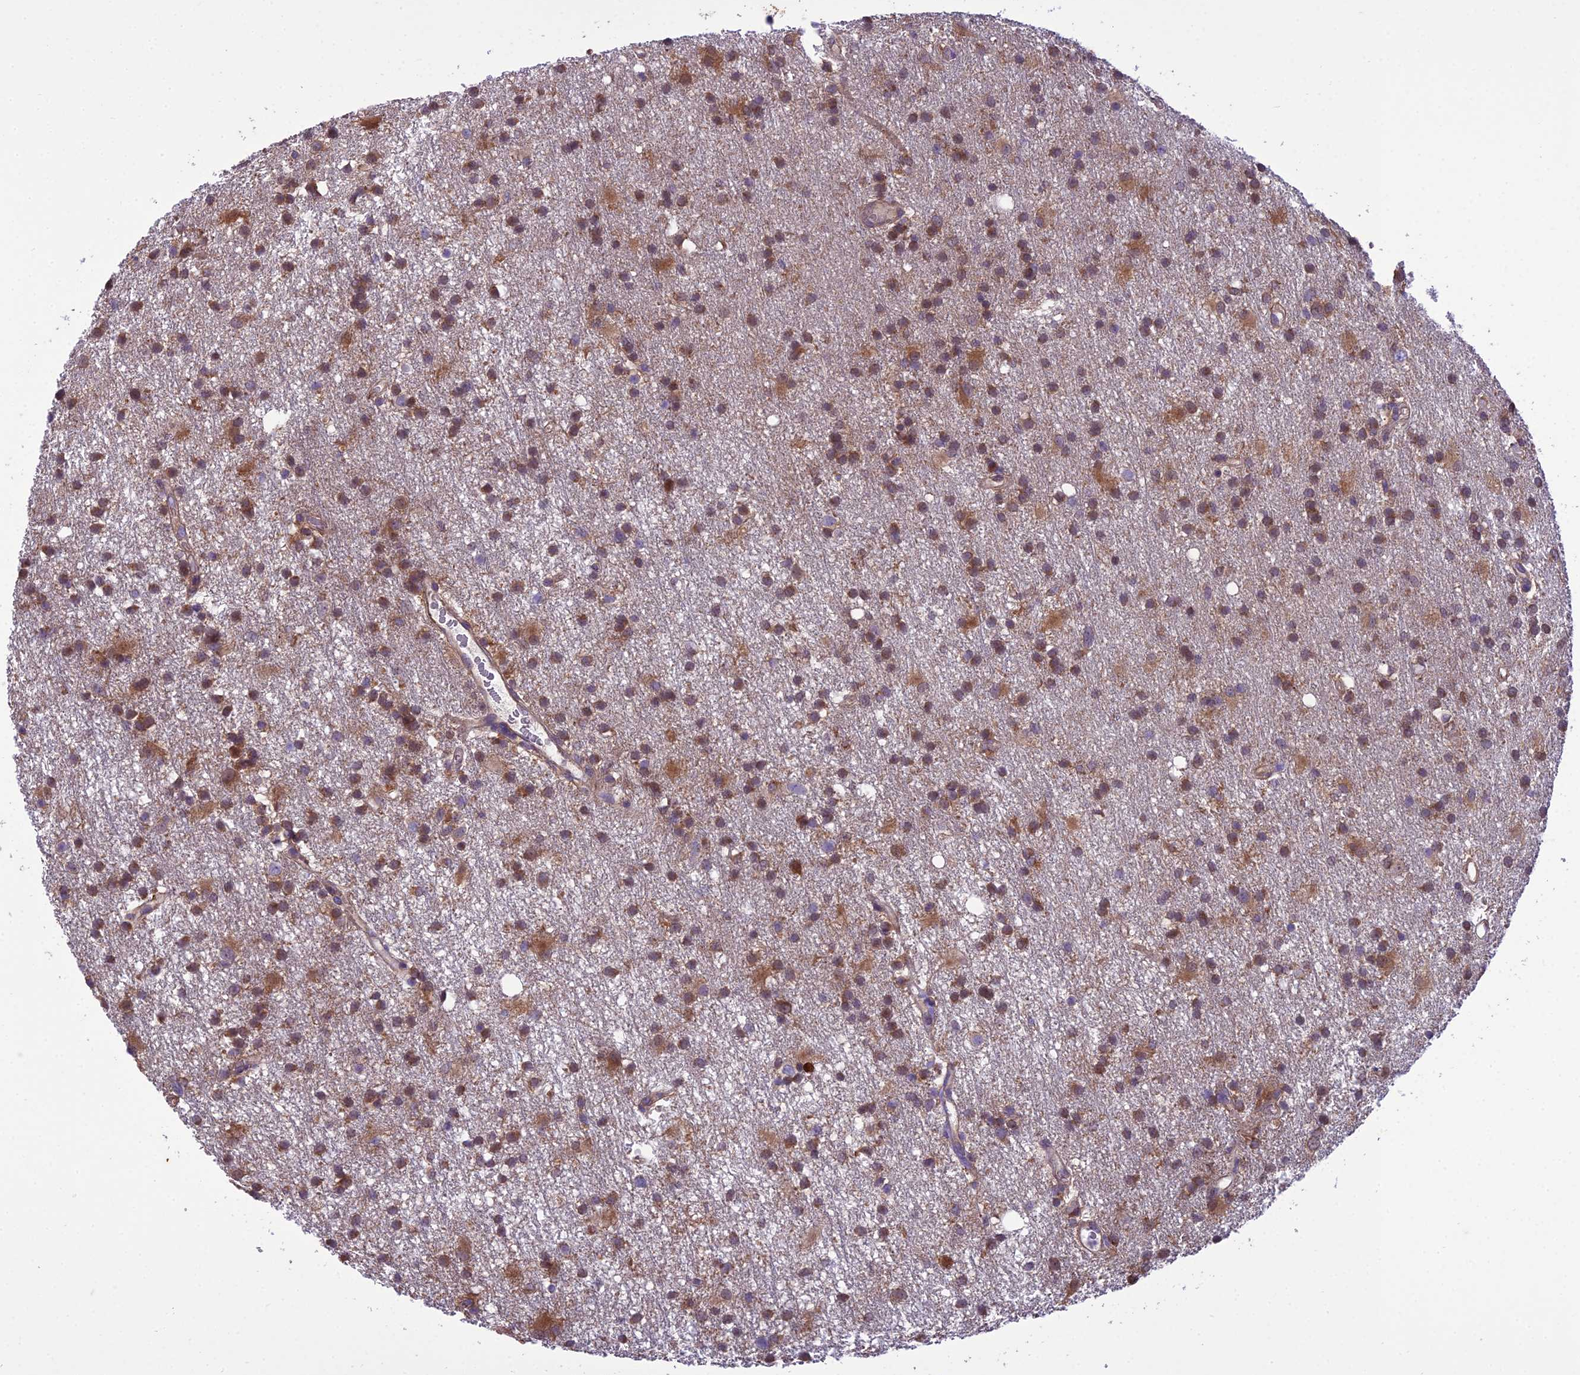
{"staining": {"intensity": "moderate", "quantity": ">75%", "location": "cytoplasmic/membranous"}, "tissue": "glioma", "cell_type": "Tumor cells", "image_type": "cancer", "snomed": [{"axis": "morphology", "description": "Glioma, malignant, High grade"}, {"axis": "topography", "description": "Brain"}], "caption": "Immunohistochemical staining of human glioma displays moderate cytoplasmic/membranous protein expression in about >75% of tumor cells.", "gene": "BORCS6", "patient": {"sex": "male", "age": 77}}